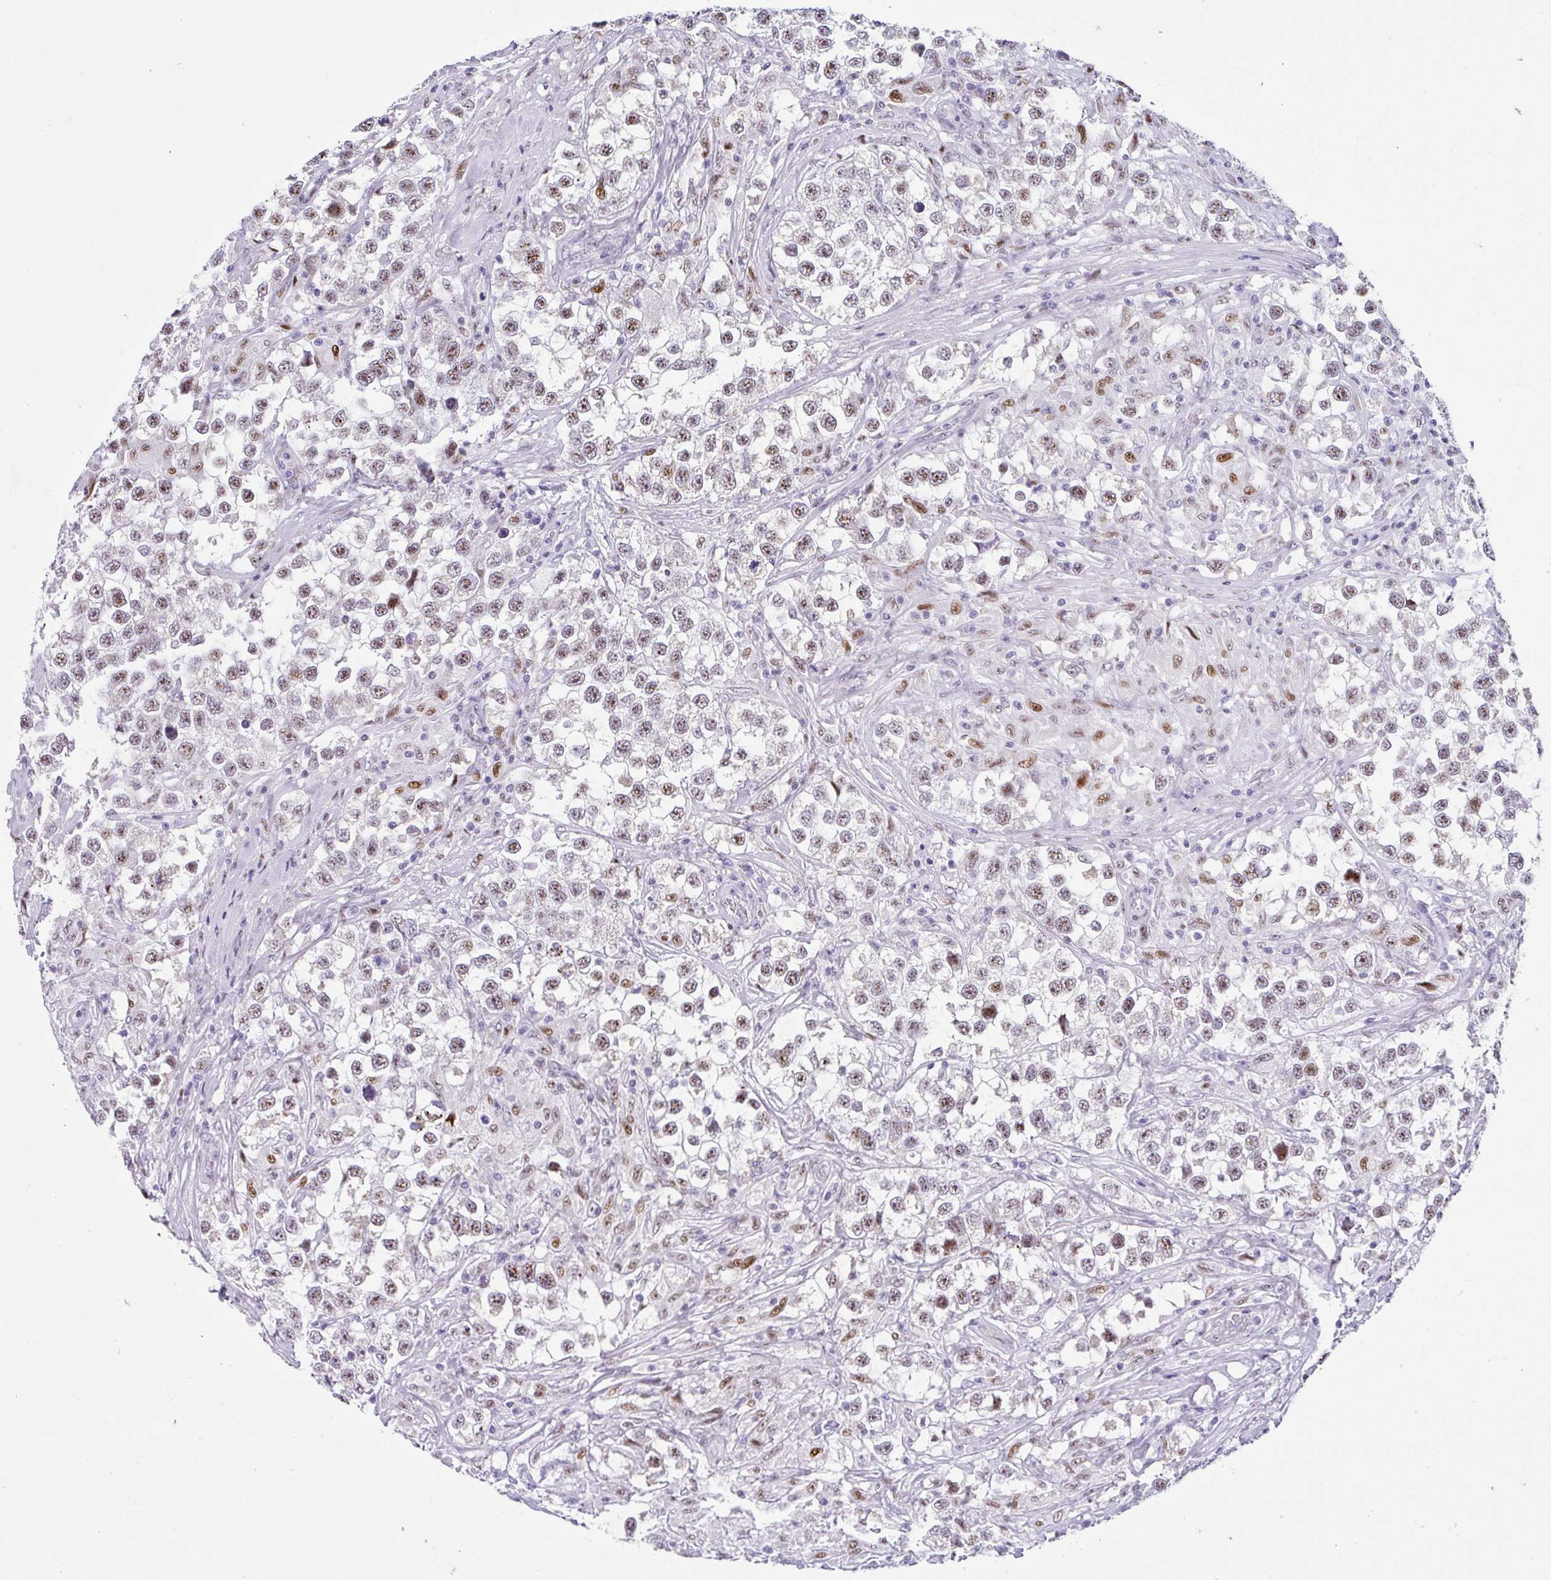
{"staining": {"intensity": "moderate", "quantity": ">75%", "location": "nuclear"}, "tissue": "testis cancer", "cell_type": "Tumor cells", "image_type": "cancer", "snomed": [{"axis": "morphology", "description": "Seminoma, NOS"}, {"axis": "topography", "description": "Testis"}], "caption": "About >75% of tumor cells in human seminoma (testis) show moderate nuclear protein staining as visualized by brown immunohistochemical staining.", "gene": "NR1D2", "patient": {"sex": "male", "age": 46}}